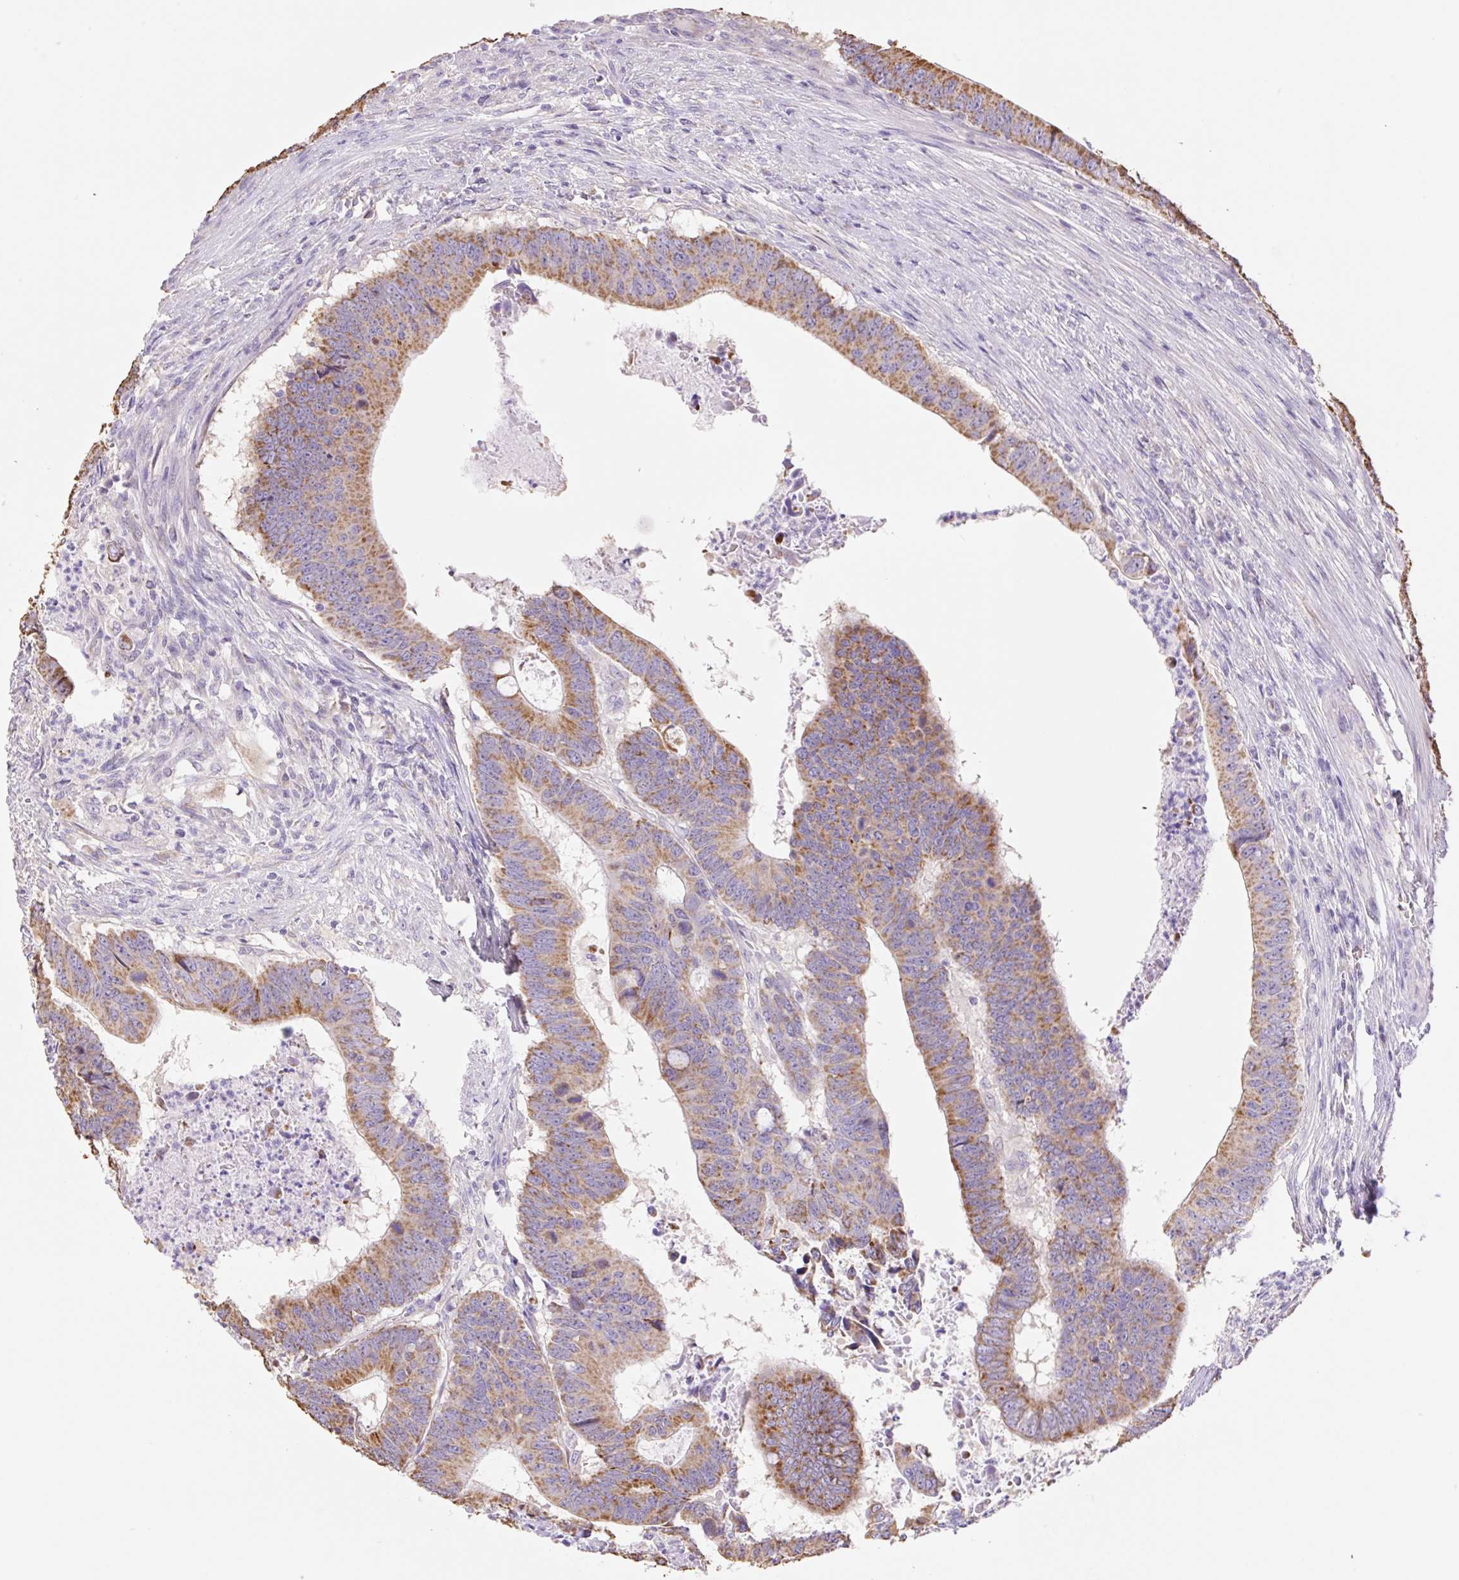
{"staining": {"intensity": "moderate", "quantity": ">75%", "location": "cytoplasmic/membranous"}, "tissue": "colorectal cancer", "cell_type": "Tumor cells", "image_type": "cancer", "snomed": [{"axis": "morphology", "description": "Adenocarcinoma, NOS"}, {"axis": "topography", "description": "Colon"}], "caption": "Protein staining of colorectal adenocarcinoma tissue reveals moderate cytoplasmic/membranous expression in about >75% of tumor cells.", "gene": "COPZ2", "patient": {"sex": "male", "age": 62}}